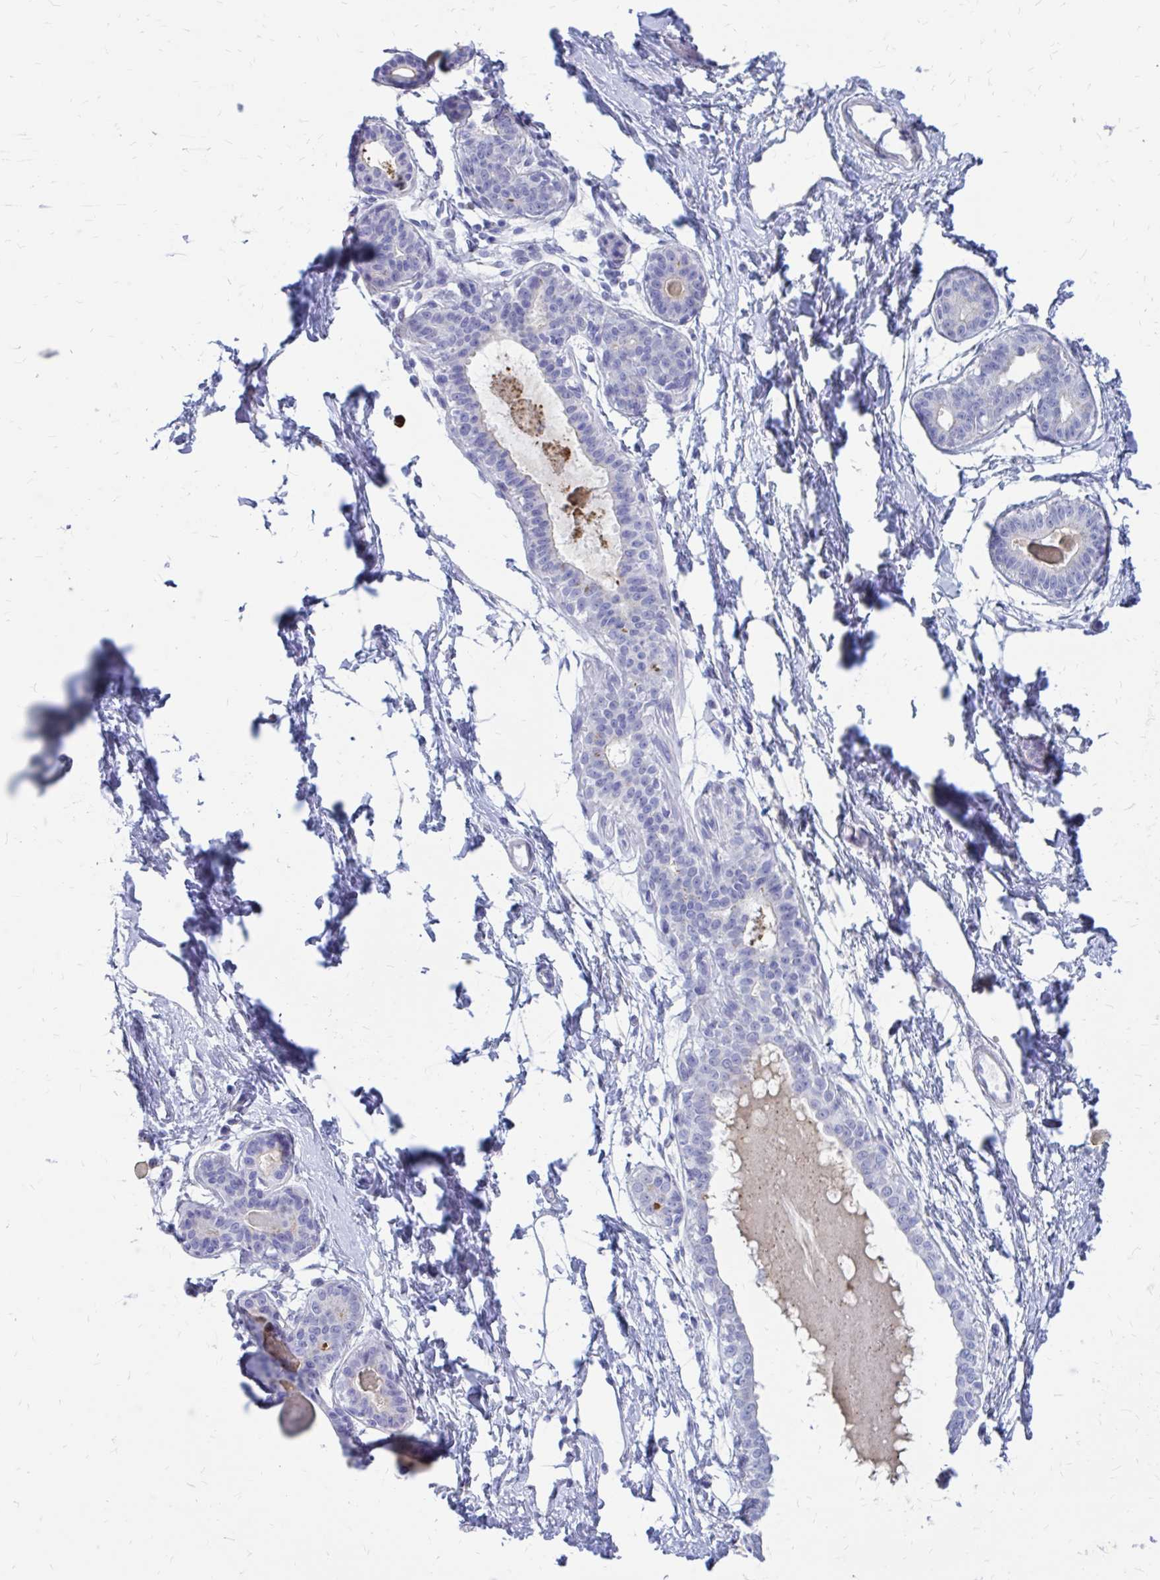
{"staining": {"intensity": "negative", "quantity": "none", "location": "none"}, "tissue": "breast", "cell_type": "Adipocytes", "image_type": "normal", "snomed": [{"axis": "morphology", "description": "Normal tissue, NOS"}, {"axis": "topography", "description": "Breast"}], "caption": "Adipocytes show no significant protein positivity in normal breast. (Immunohistochemistry (ihc), brightfield microscopy, high magnification).", "gene": "IGSF5", "patient": {"sex": "female", "age": 45}}